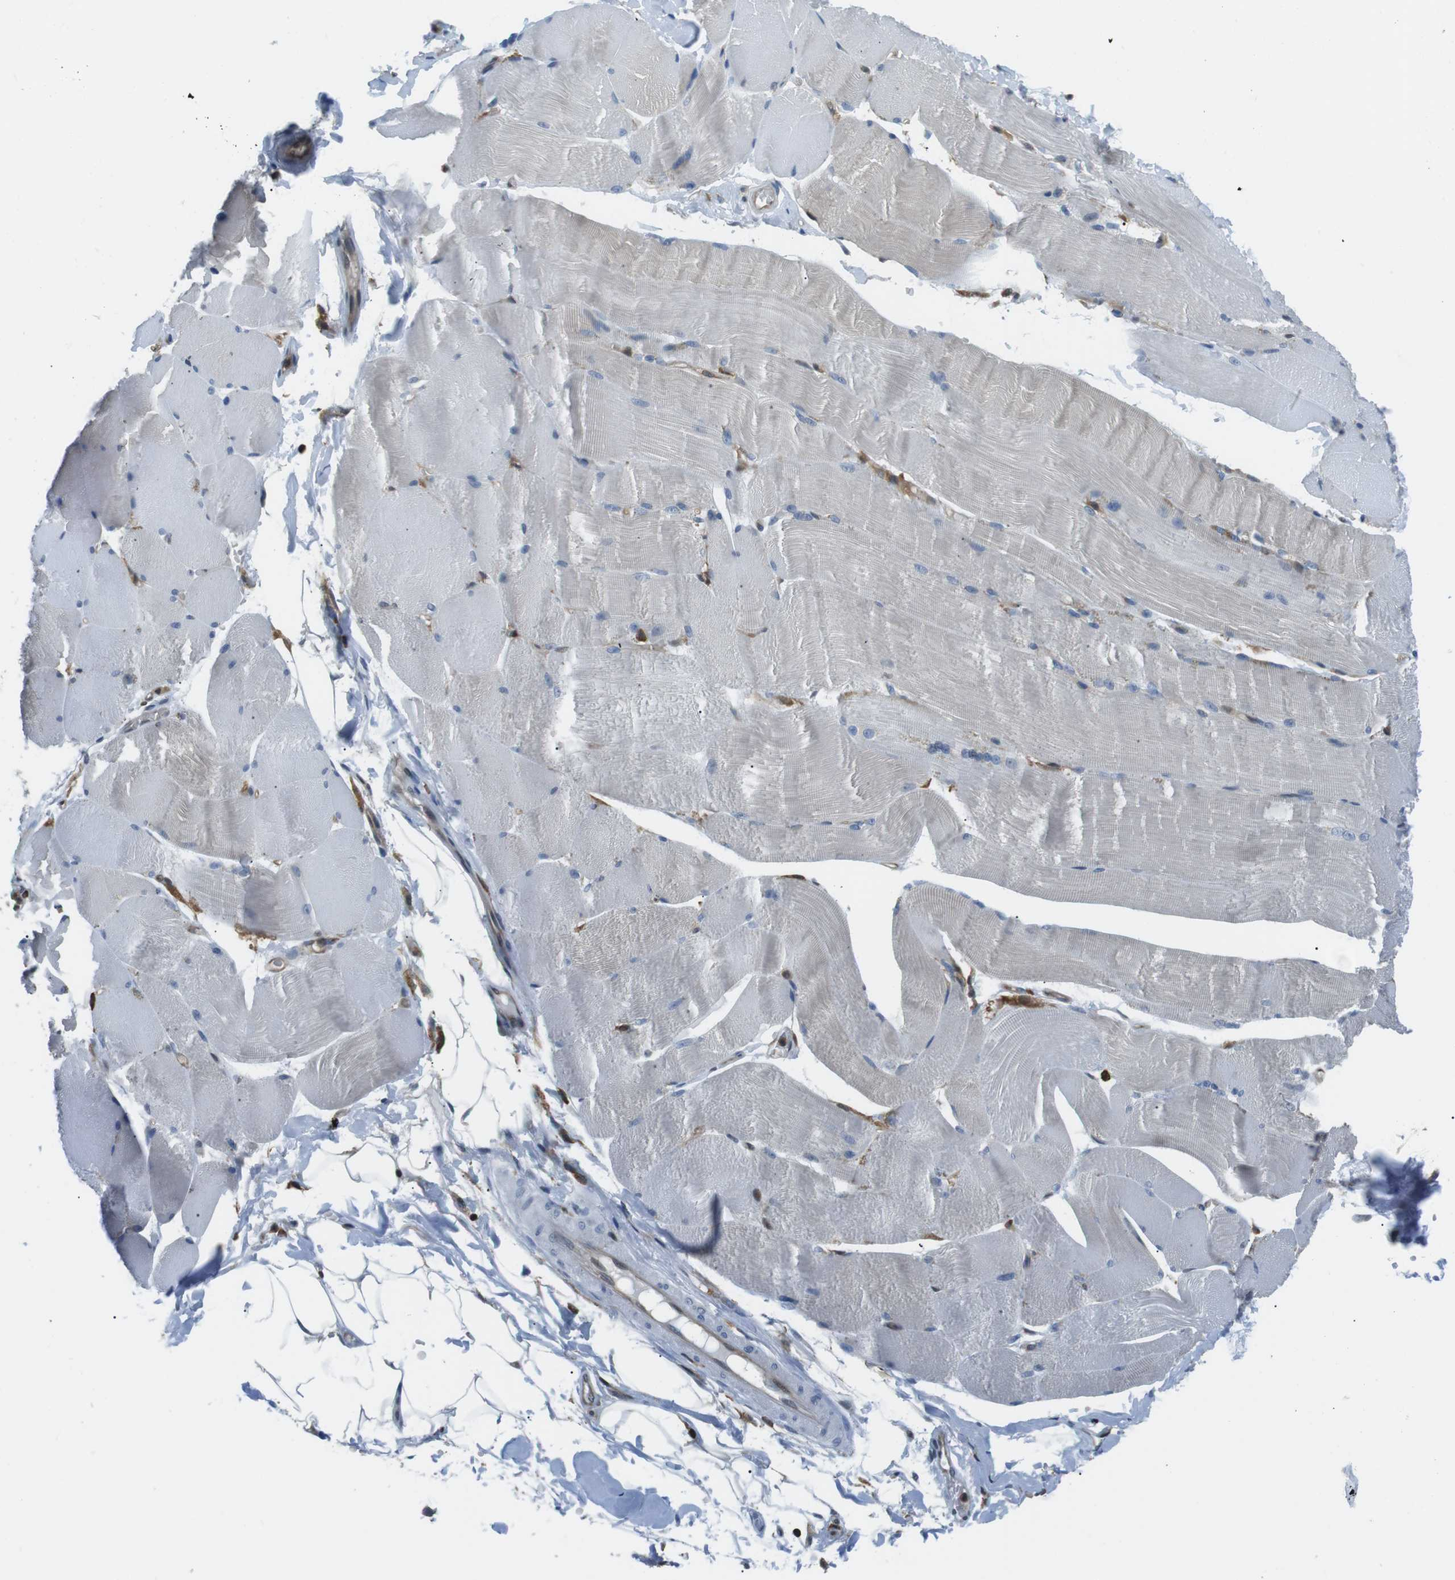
{"staining": {"intensity": "weak", "quantity": "<25%", "location": "cytoplasmic/membranous"}, "tissue": "skeletal muscle", "cell_type": "Myocytes", "image_type": "normal", "snomed": [{"axis": "morphology", "description": "Normal tissue, NOS"}, {"axis": "topography", "description": "Skin"}, {"axis": "topography", "description": "Skeletal muscle"}], "caption": "Micrograph shows no significant protein staining in myocytes of benign skeletal muscle. (IHC, brightfield microscopy, high magnification).", "gene": "STK10", "patient": {"sex": "male", "age": 83}}